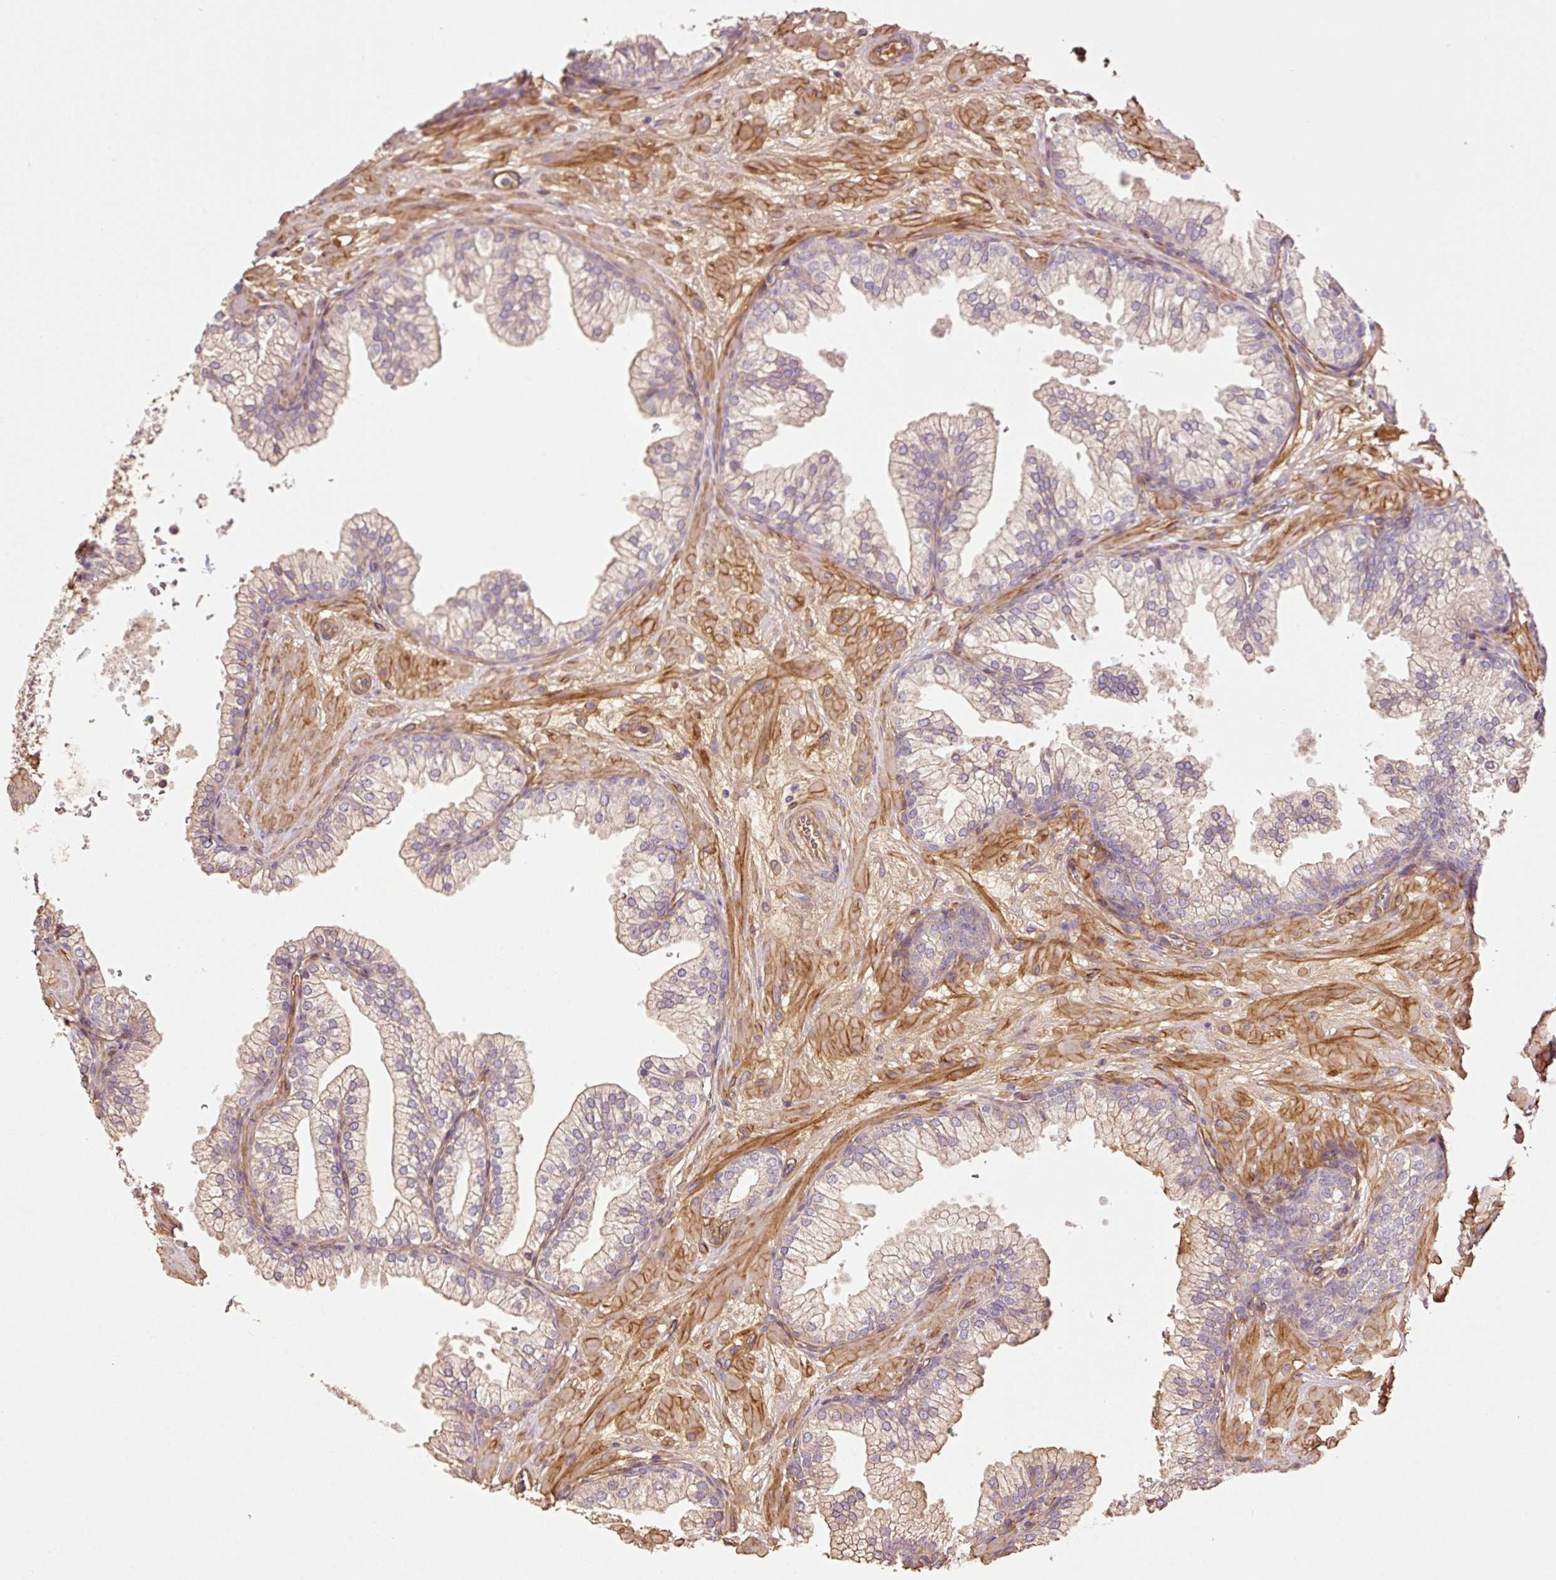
{"staining": {"intensity": "weak", "quantity": "25%-75%", "location": "cytoplasmic/membranous"}, "tissue": "prostate", "cell_type": "Glandular cells", "image_type": "normal", "snomed": [{"axis": "morphology", "description": "Normal tissue, NOS"}, {"axis": "topography", "description": "Prostate"}, {"axis": "topography", "description": "Peripheral nerve tissue"}], "caption": "Immunohistochemical staining of unremarkable prostate shows low levels of weak cytoplasmic/membranous expression in approximately 25%-75% of glandular cells. (DAB IHC, brown staining for protein, blue staining for nuclei).", "gene": "NID2", "patient": {"sex": "male", "age": 61}}